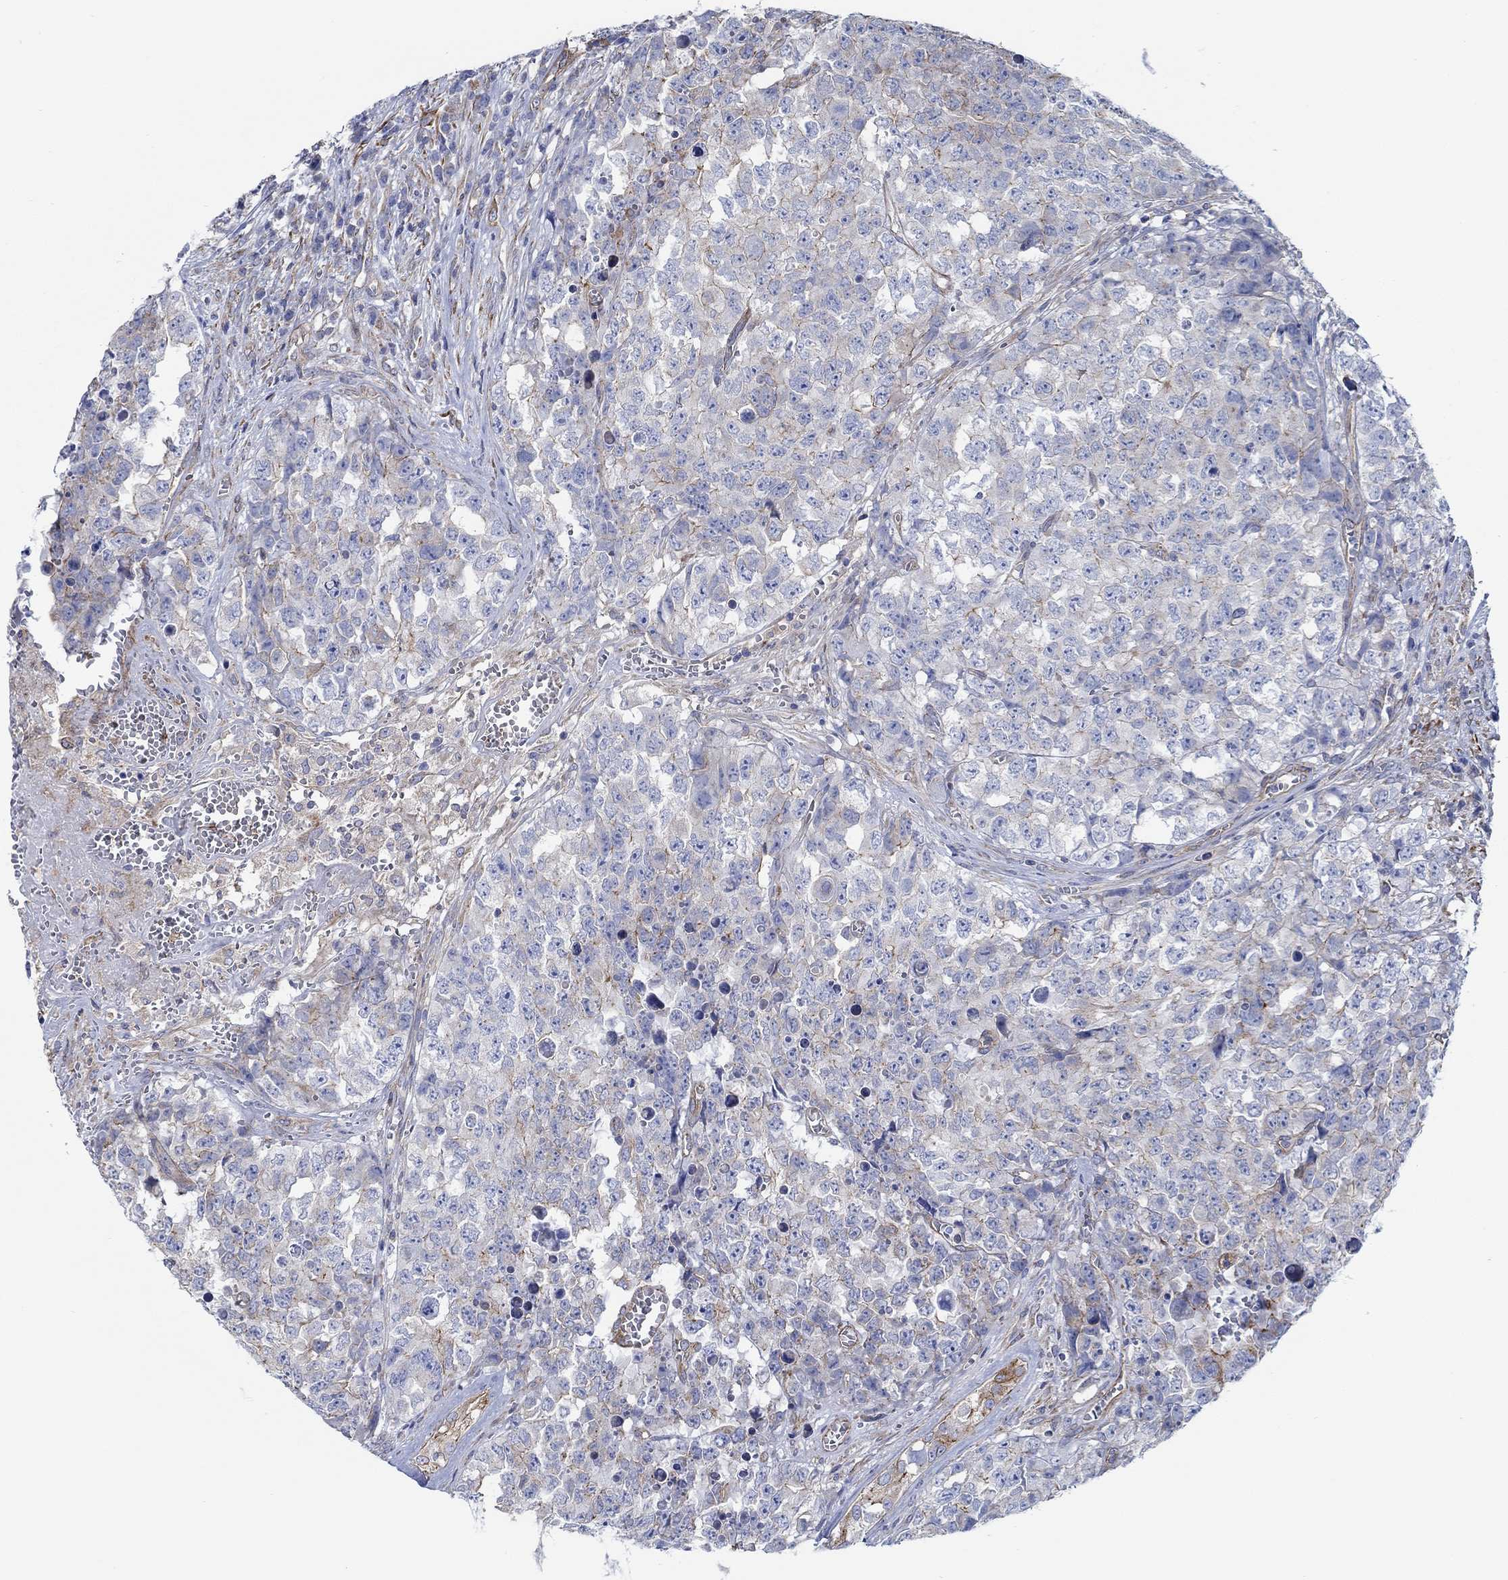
{"staining": {"intensity": "strong", "quantity": "<25%", "location": "cytoplasmic/membranous"}, "tissue": "testis cancer", "cell_type": "Tumor cells", "image_type": "cancer", "snomed": [{"axis": "morphology", "description": "Carcinoma, Embryonal, NOS"}, {"axis": "topography", "description": "Testis"}], "caption": "Testis cancer (embryonal carcinoma) stained with a brown dye demonstrates strong cytoplasmic/membranous positive expression in approximately <25% of tumor cells.", "gene": "FMN1", "patient": {"sex": "male", "age": 23}}